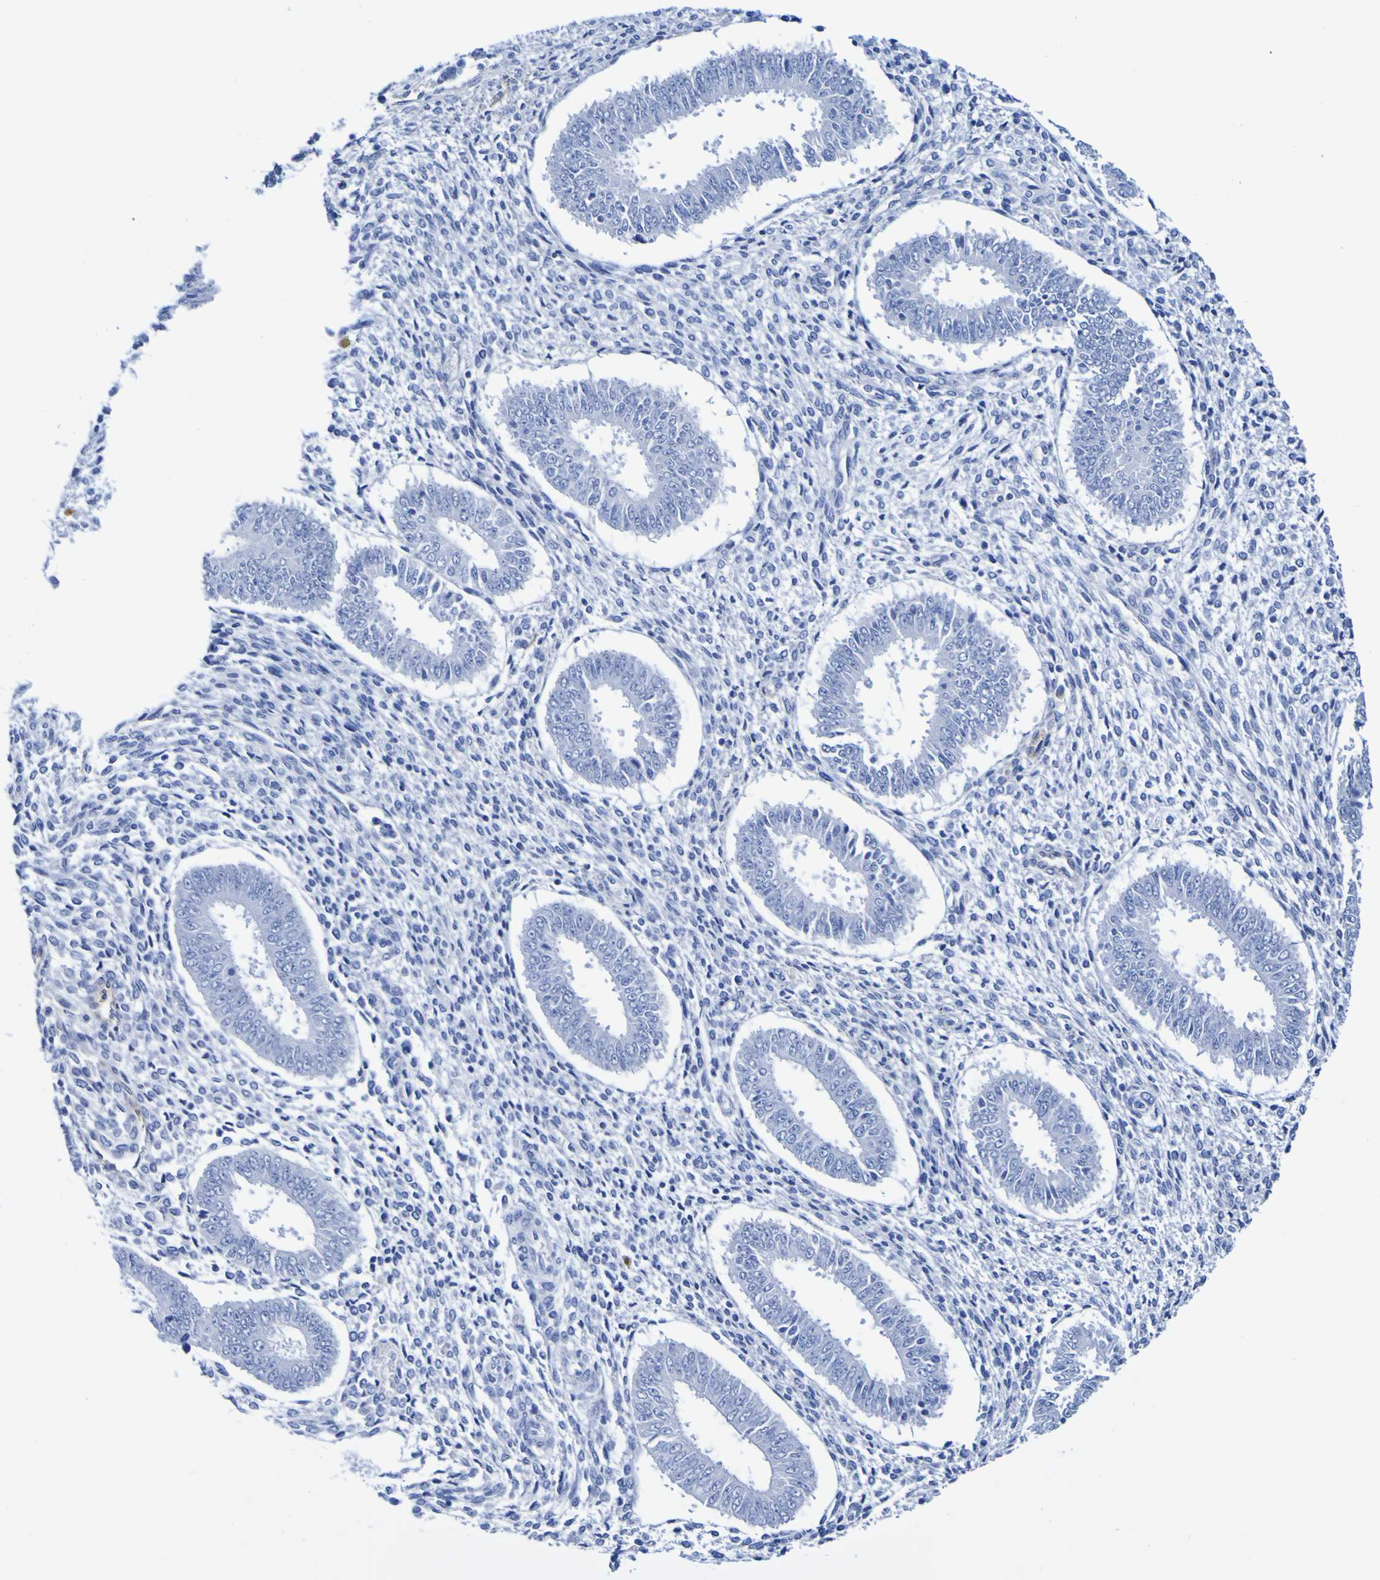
{"staining": {"intensity": "negative", "quantity": "none", "location": "none"}, "tissue": "endometrium", "cell_type": "Cells in endometrial stroma", "image_type": "normal", "snomed": [{"axis": "morphology", "description": "Normal tissue, NOS"}, {"axis": "topography", "description": "Endometrium"}], "caption": "This histopathology image is of benign endometrium stained with immunohistochemistry to label a protein in brown with the nuclei are counter-stained blue. There is no positivity in cells in endometrial stroma.", "gene": "DPEP1", "patient": {"sex": "female", "age": 35}}